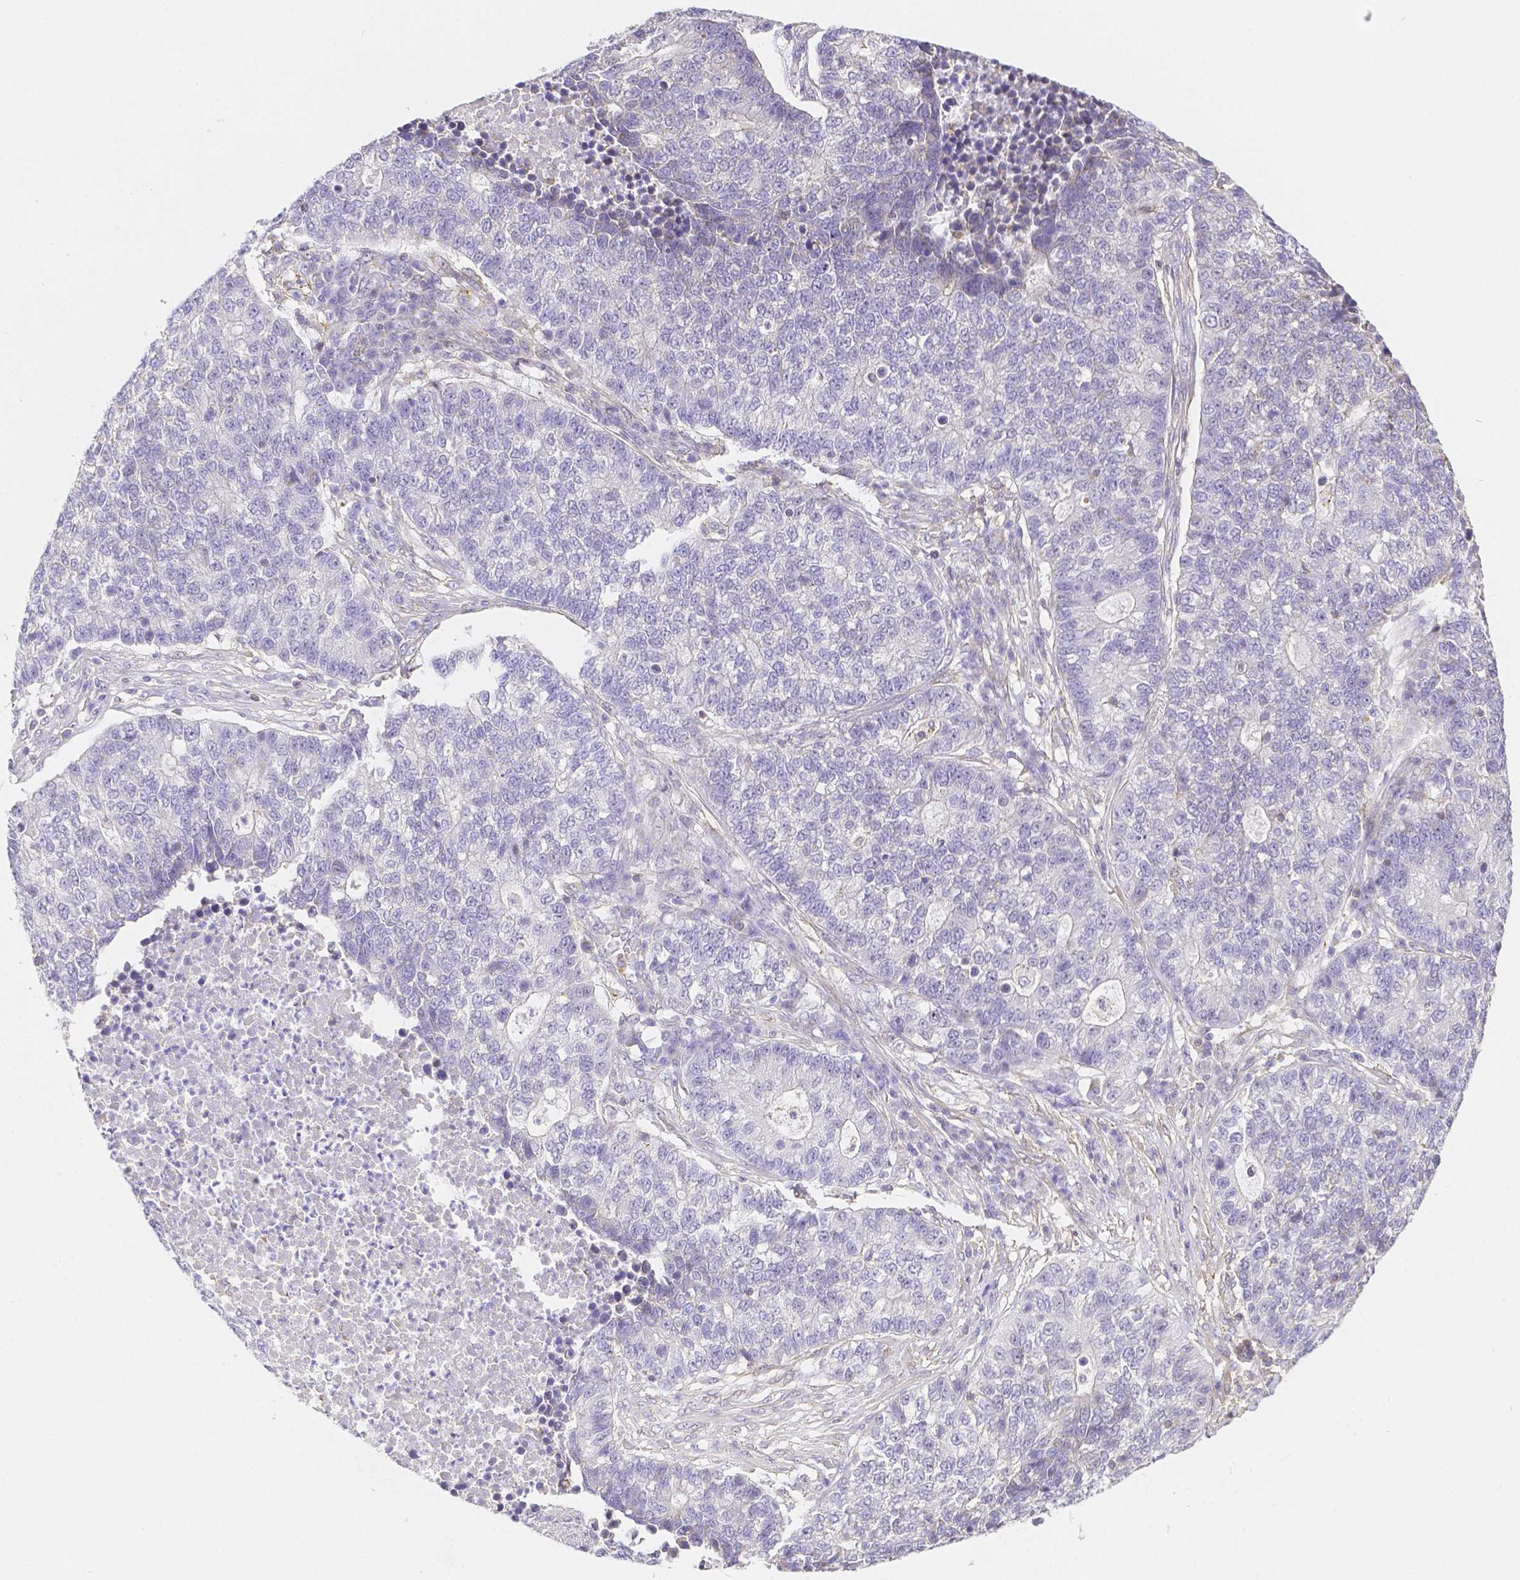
{"staining": {"intensity": "negative", "quantity": "none", "location": "none"}, "tissue": "lung cancer", "cell_type": "Tumor cells", "image_type": "cancer", "snomed": [{"axis": "morphology", "description": "Adenocarcinoma, NOS"}, {"axis": "topography", "description": "Lung"}], "caption": "The histopathology image reveals no staining of tumor cells in lung cancer (adenocarcinoma).", "gene": "ASAH2", "patient": {"sex": "male", "age": 57}}